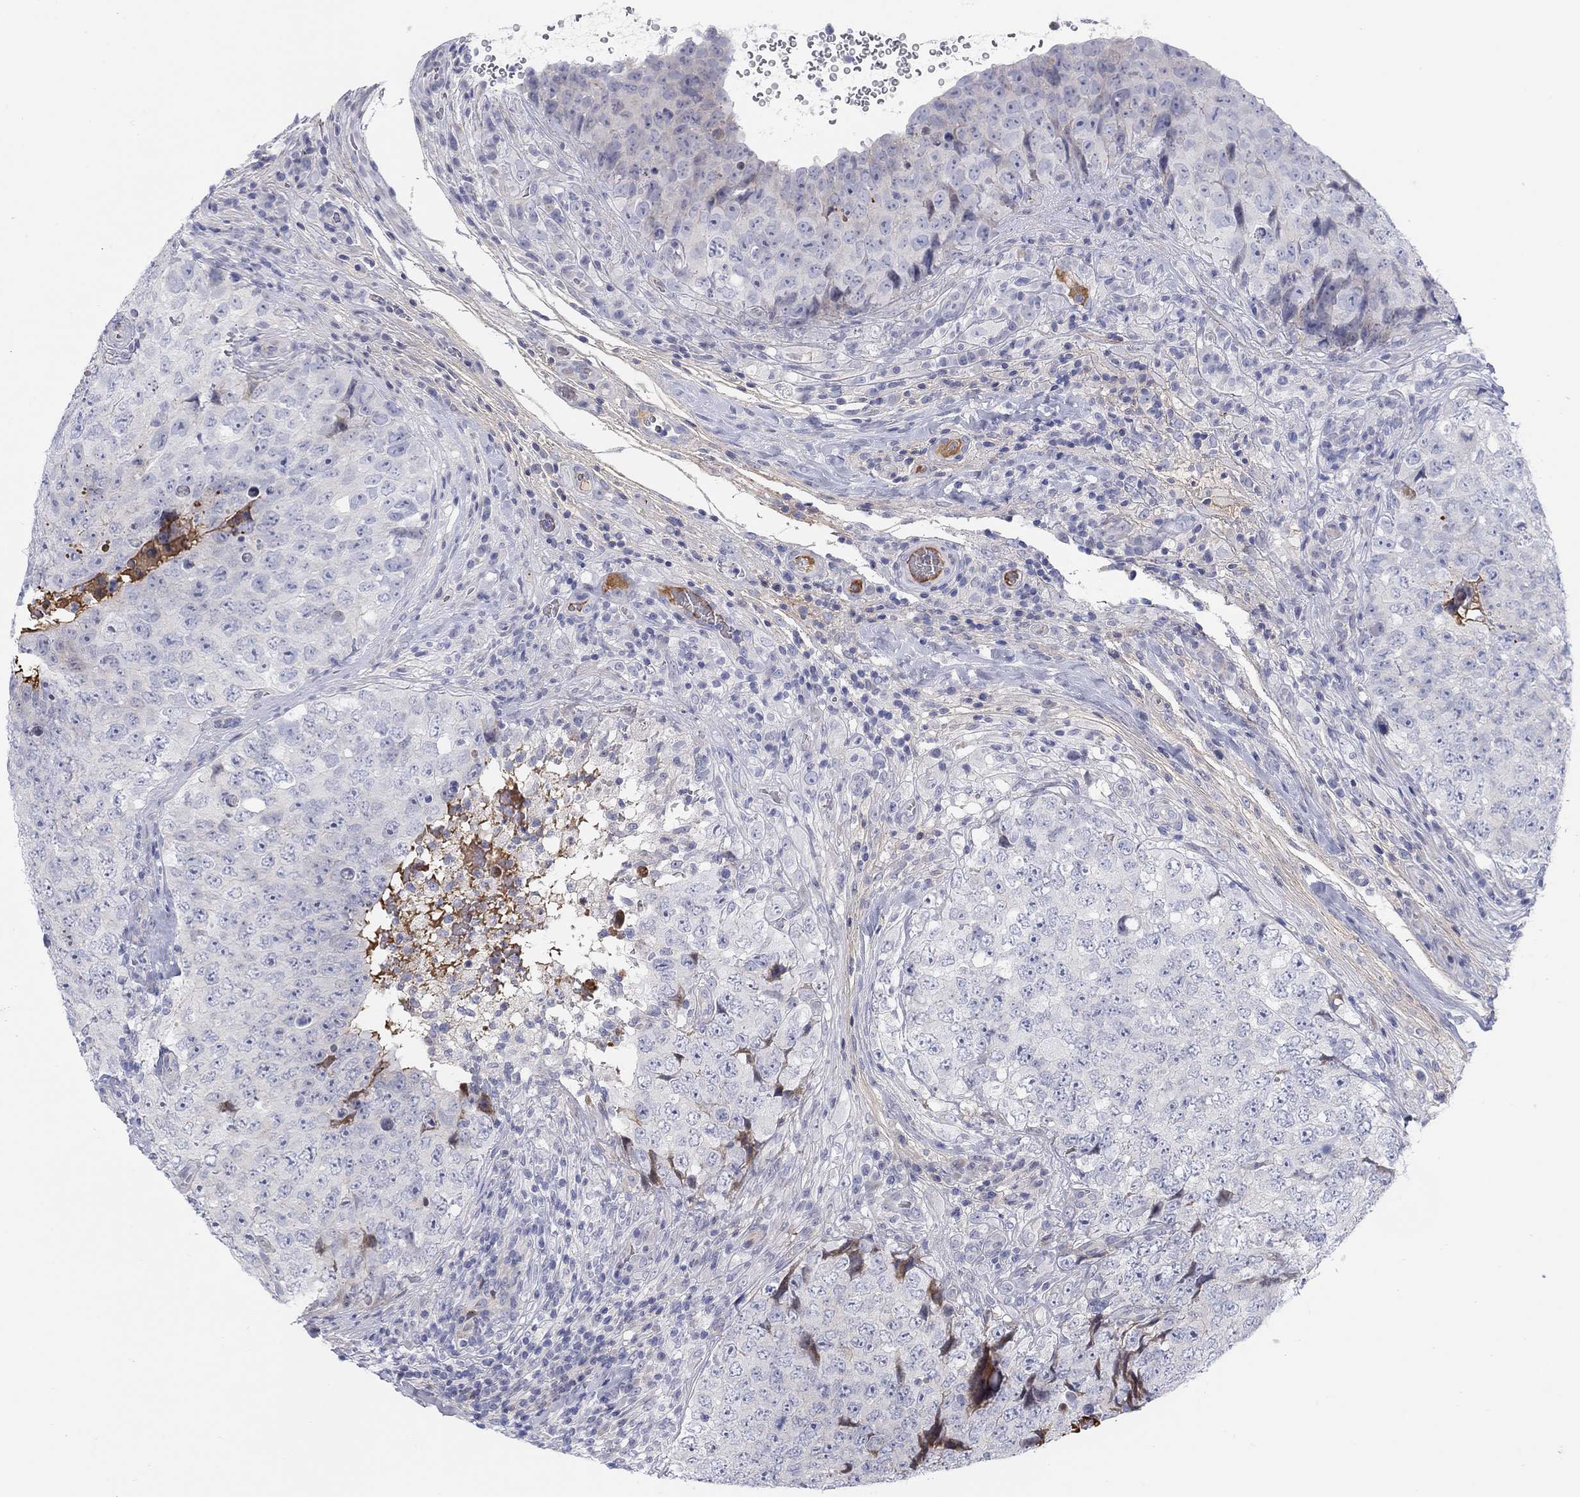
{"staining": {"intensity": "negative", "quantity": "none", "location": "none"}, "tissue": "testis cancer", "cell_type": "Tumor cells", "image_type": "cancer", "snomed": [{"axis": "morphology", "description": "Seminoma, NOS"}, {"axis": "topography", "description": "Testis"}], "caption": "Human testis cancer (seminoma) stained for a protein using immunohistochemistry (IHC) demonstrates no expression in tumor cells.", "gene": "HEATR4", "patient": {"sex": "male", "age": 34}}